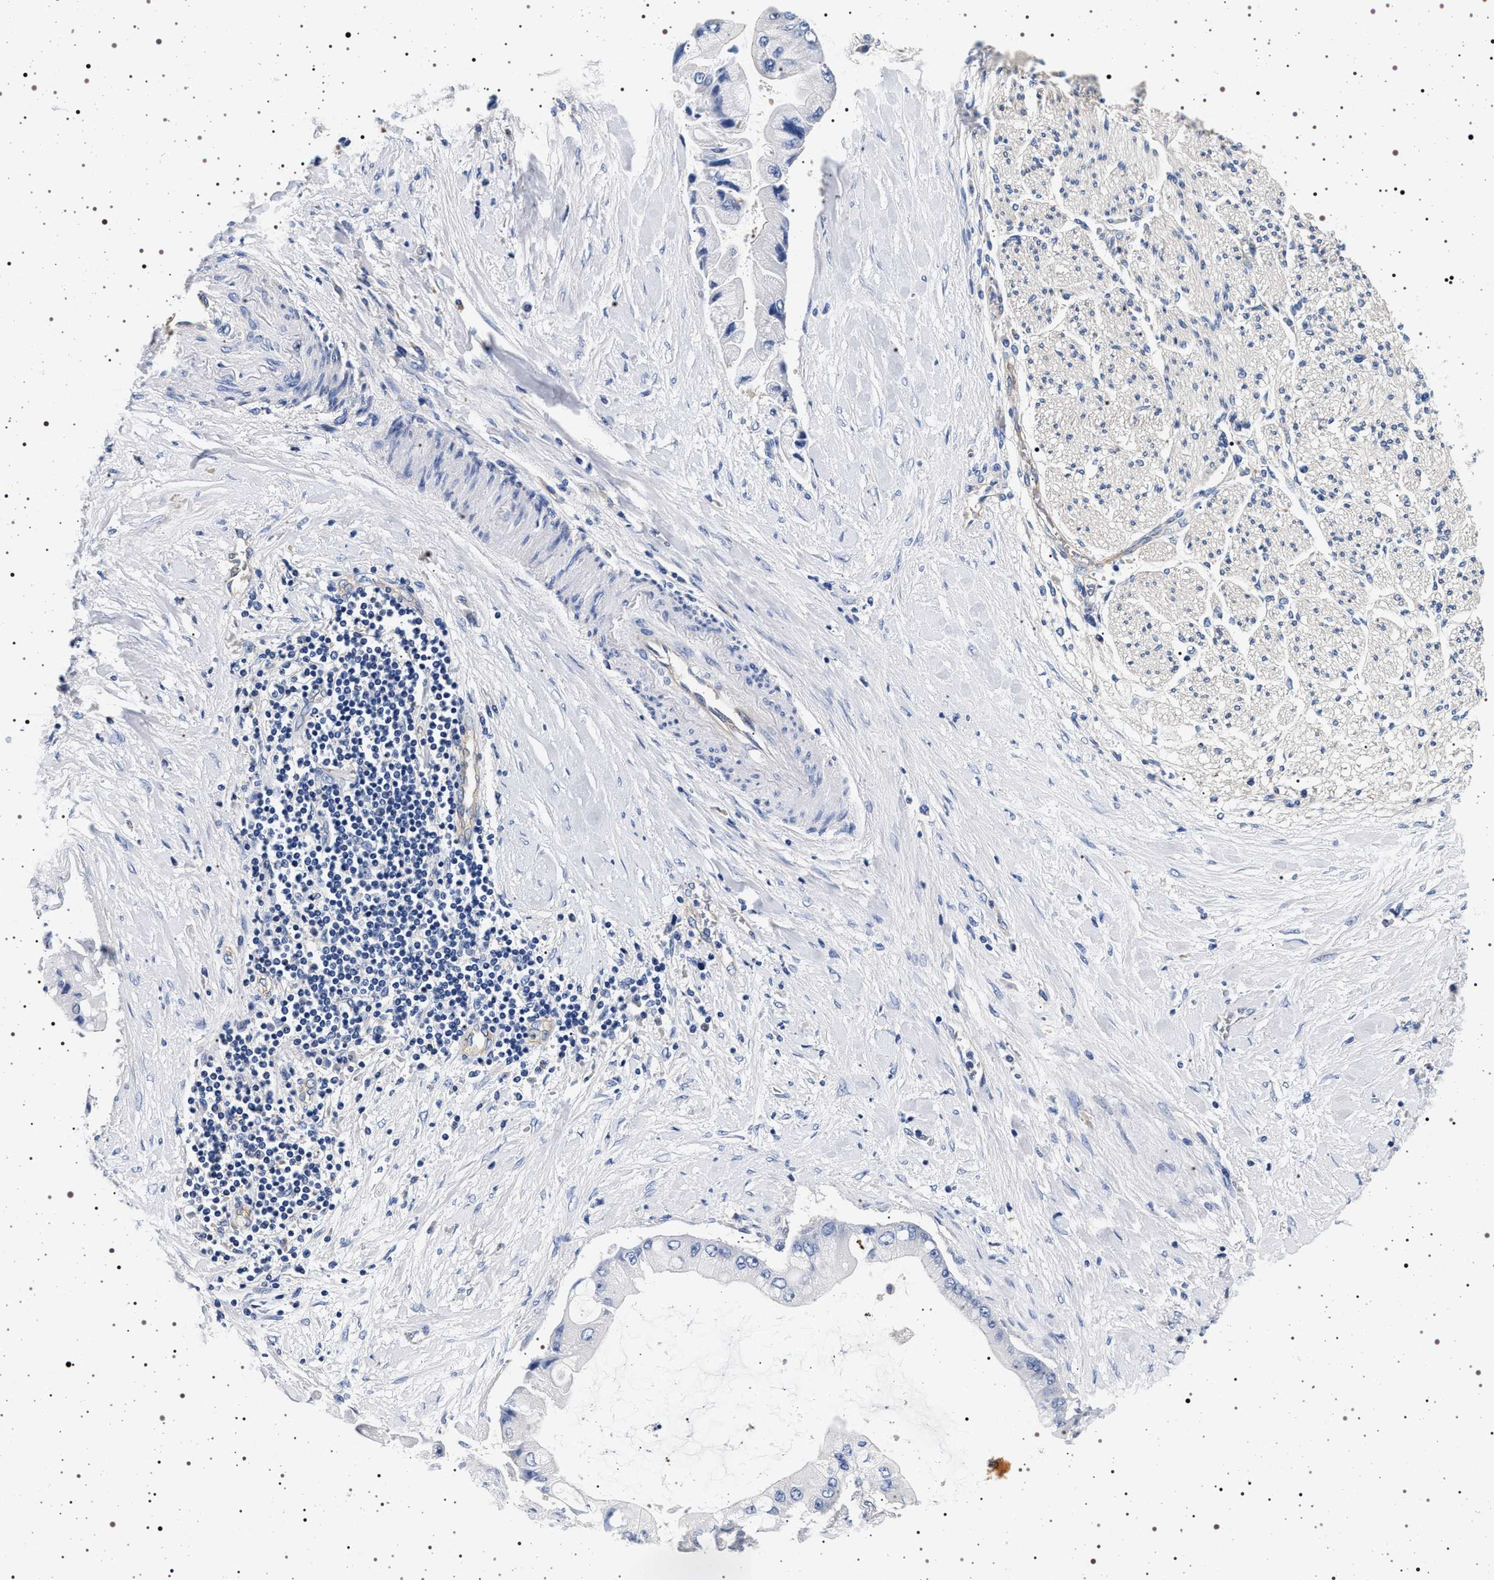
{"staining": {"intensity": "negative", "quantity": "none", "location": "none"}, "tissue": "liver cancer", "cell_type": "Tumor cells", "image_type": "cancer", "snomed": [{"axis": "morphology", "description": "Cholangiocarcinoma"}, {"axis": "topography", "description": "Liver"}], "caption": "This is an immunohistochemistry (IHC) micrograph of human liver cancer. There is no expression in tumor cells.", "gene": "HSD17B1", "patient": {"sex": "male", "age": 50}}